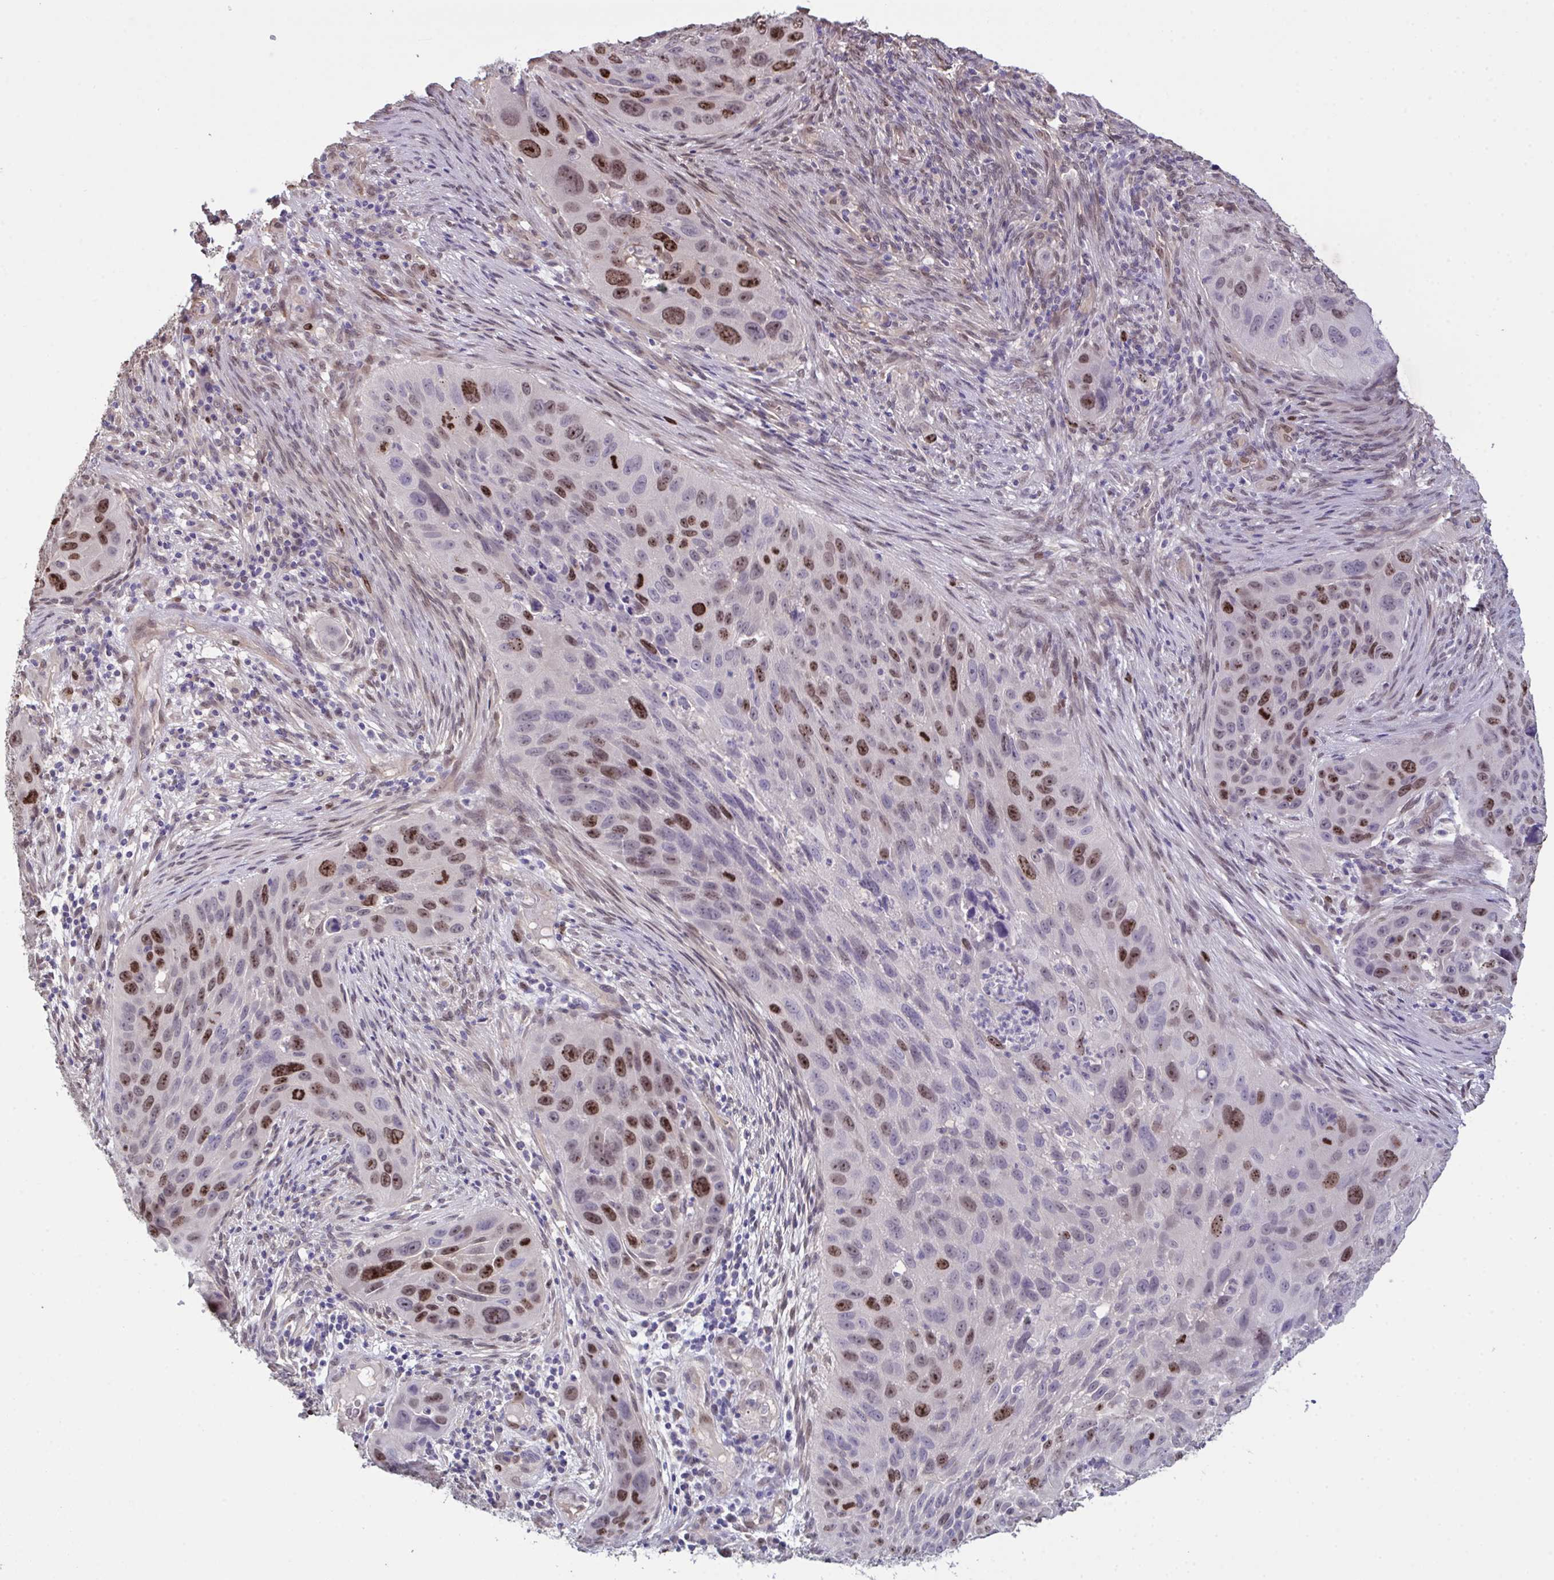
{"staining": {"intensity": "moderate", "quantity": "25%-75%", "location": "nuclear"}, "tissue": "lung cancer", "cell_type": "Tumor cells", "image_type": "cancer", "snomed": [{"axis": "morphology", "description": "Squamous cell carcinoma, NOS"}, {"axis": "topography", "description": "Lung"}], "caption": "Moderate nuclear expression for a protein is identified in about 25%-75% of tumor cells of lung cancer (squamous cell carcinoma) using immunohistochemistry (IHC).", "gene": "SETD7", "patient": {"sex": "male", "age": 63}}